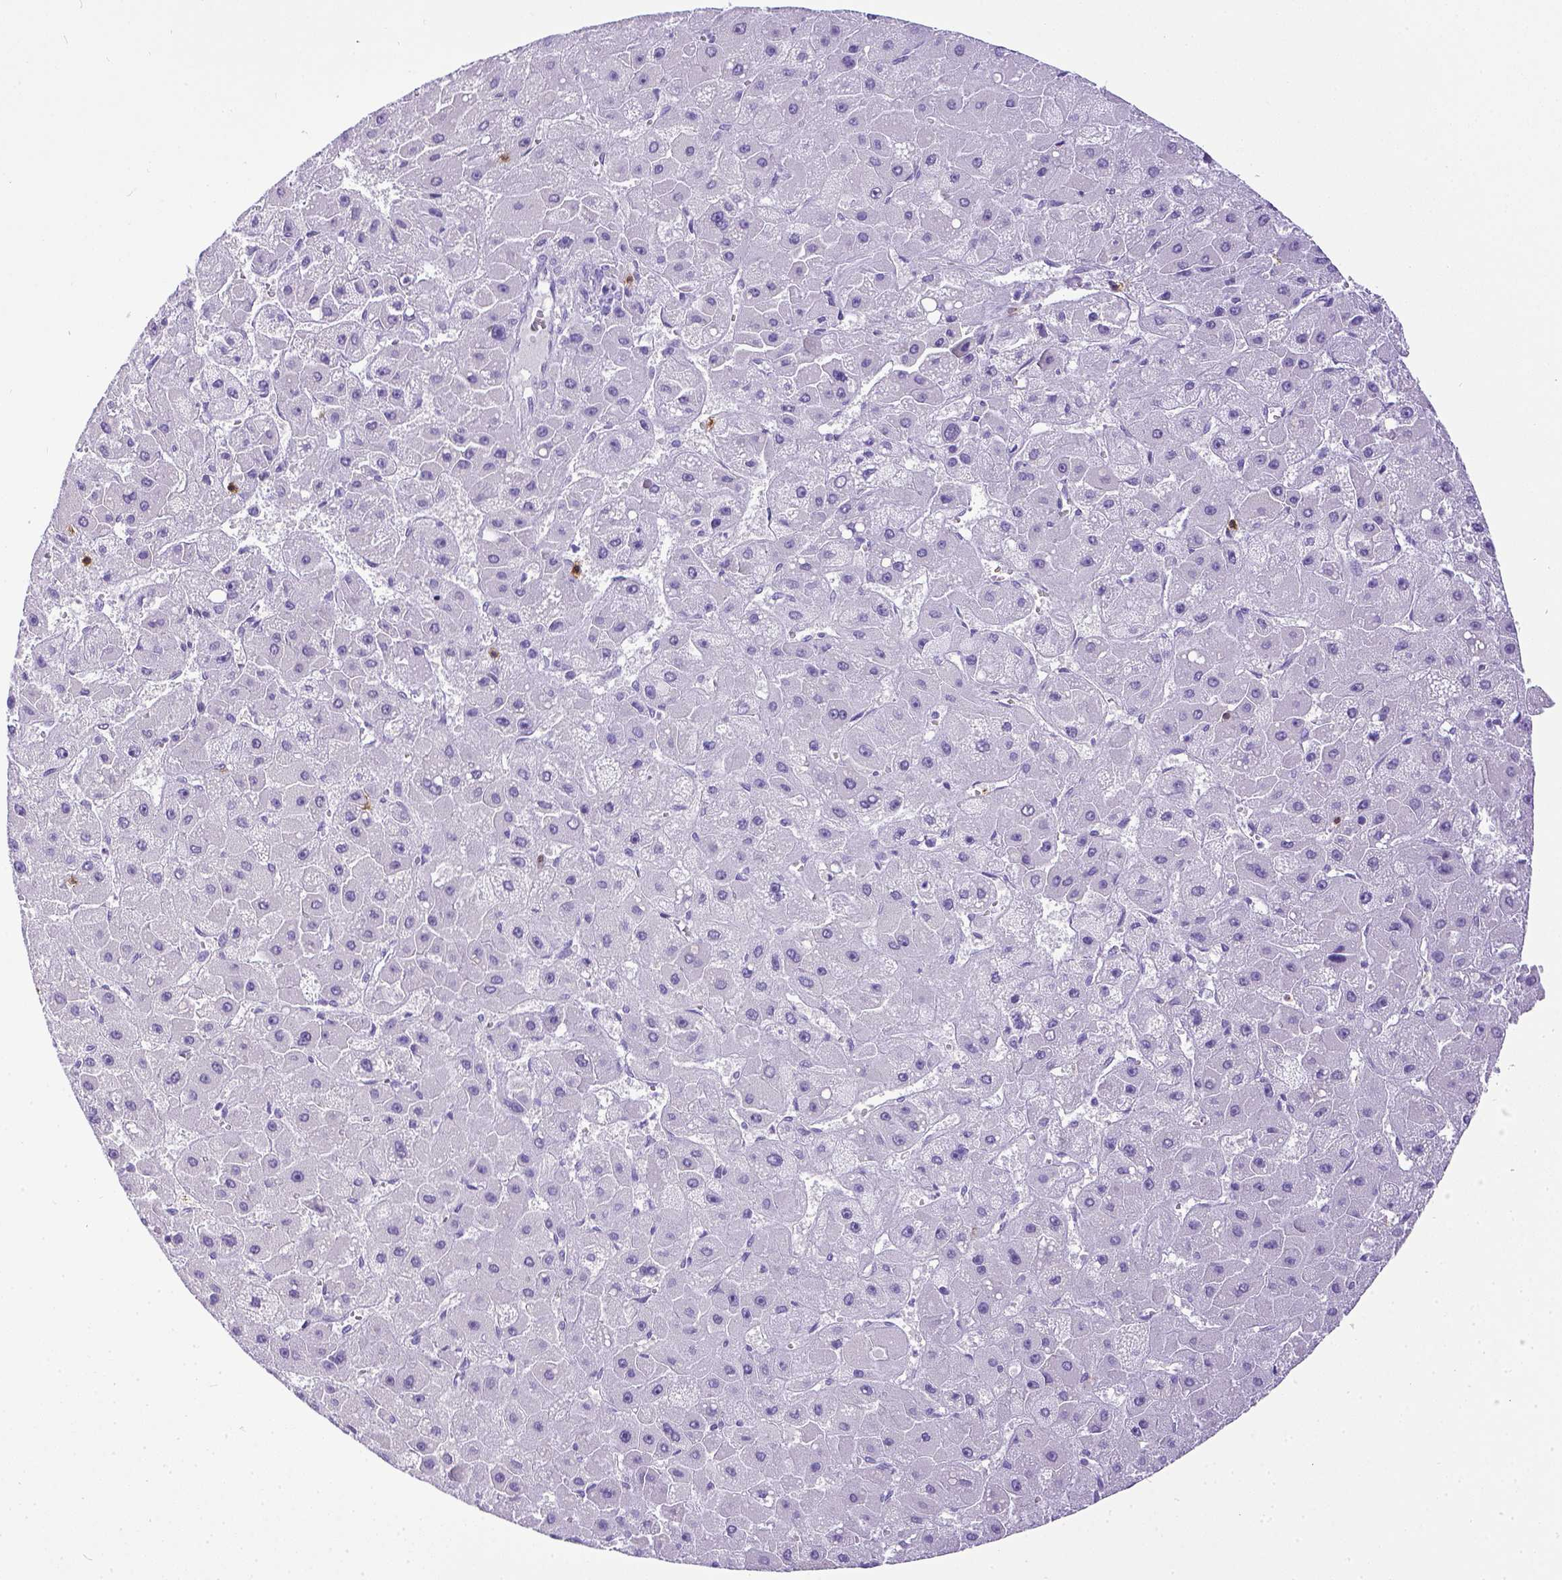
{"staining": {"intensity": "negative", "quantity": "none", "location": "none"}, "tissue": "liver cancer", "cell_type": "Tumor cells", "image_type": "cancer", "snomed": [{"axis": "morphology", "description": "Carcinoma, Hepatocellular, NOS"}, {"axis": "topography", "description": "Liver"}], "caption": "The micrograph displays no significant staining in tumor cells of liver hepatocellular carcinoma. (Brightfield microscopy of DAB (3,3'-diaminobenzidine) immunohistochemistry (IHC) at high magnification).", "gene": "CD3E", "patient": {"sex": "female", "age": 25}}